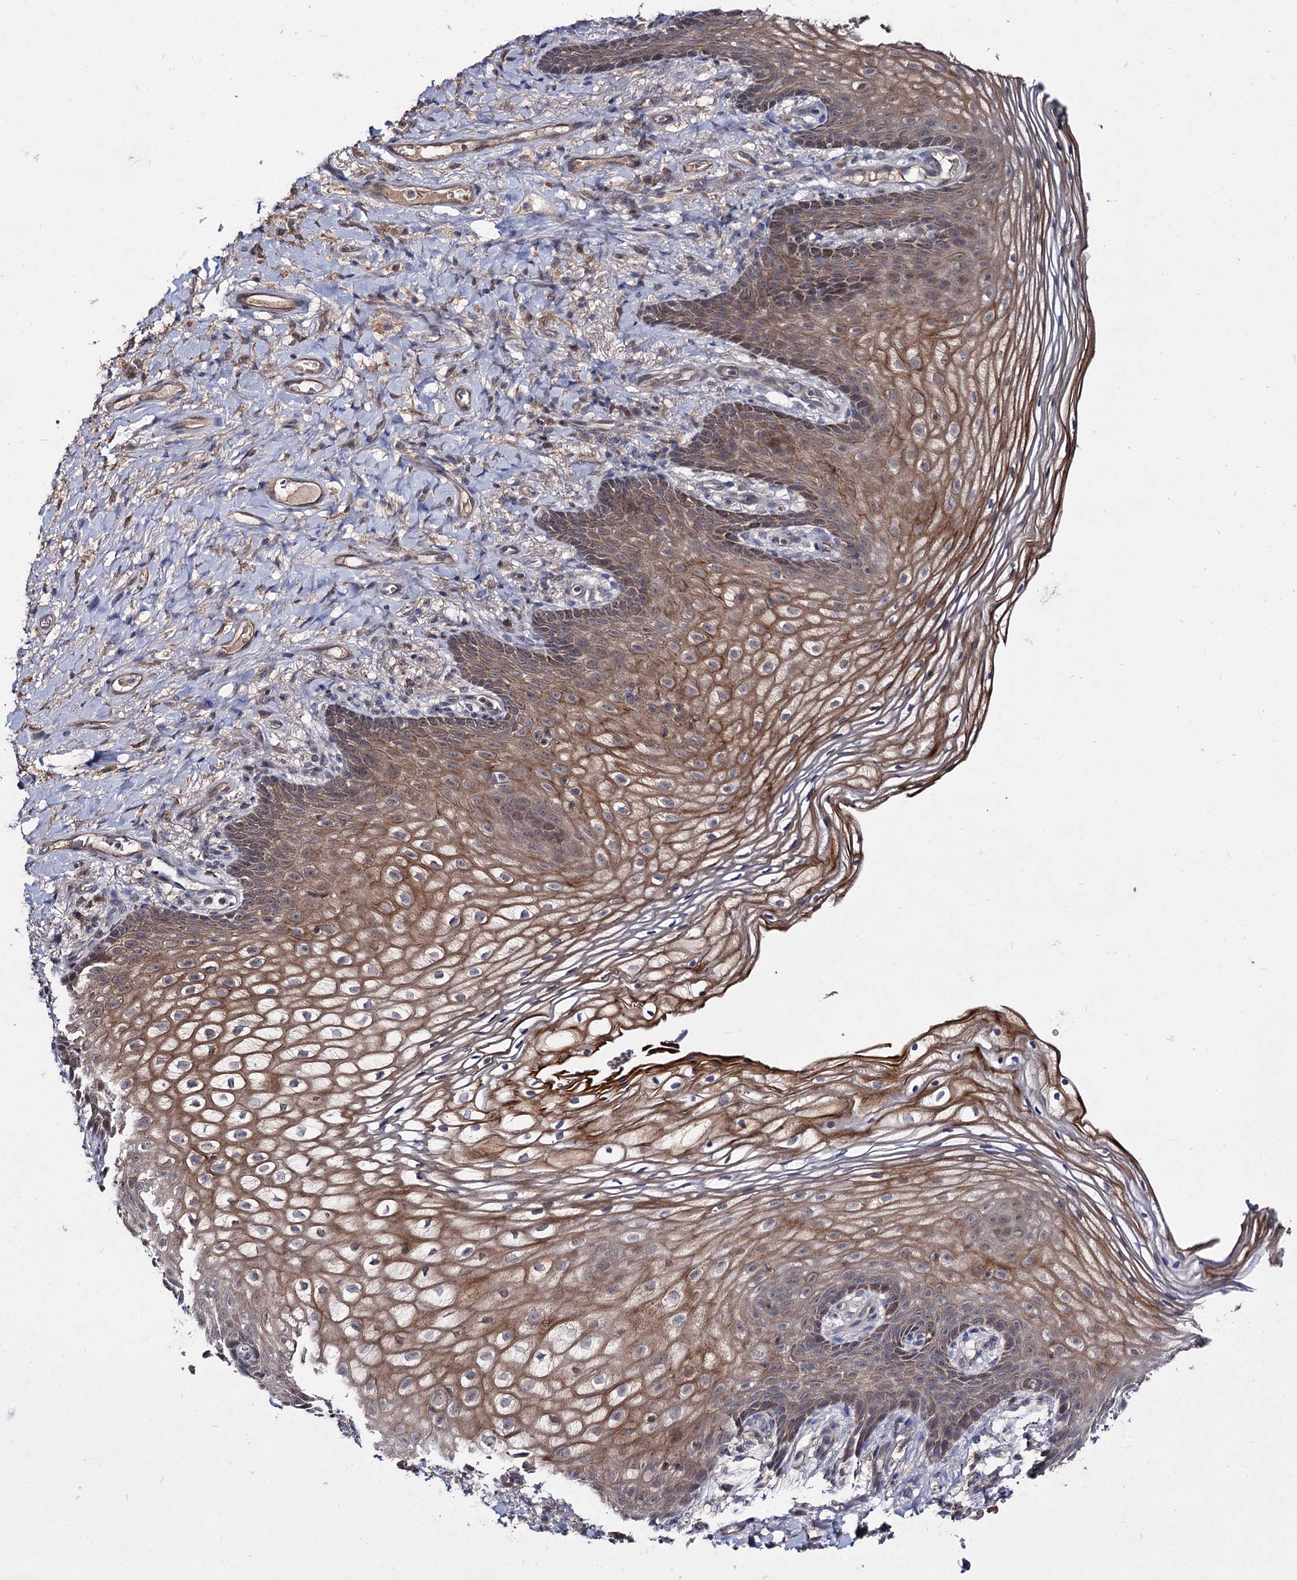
{"staining": {"intensity": "moderate", "quantity": ">75%", "location": "cytoplasmic/membranous"}, "tissue": "vagina", "cell_type": "Squamous epithelial cells", "image_type": "normal", "snomed": [{"axis": "morphology", "description": "Normal tissue, NOS"}, {"axis": "topography", "description": "Vagina"}], "caption": "The micrograph exhibits immunohistochemical staining of normal vagina. There is moderate cytoplasmic/membranous staining is identified in approximately >75% of squamous epithelial cells.", "gene": "ACTR6", "patient": {"sex": "female", "age": 60}}